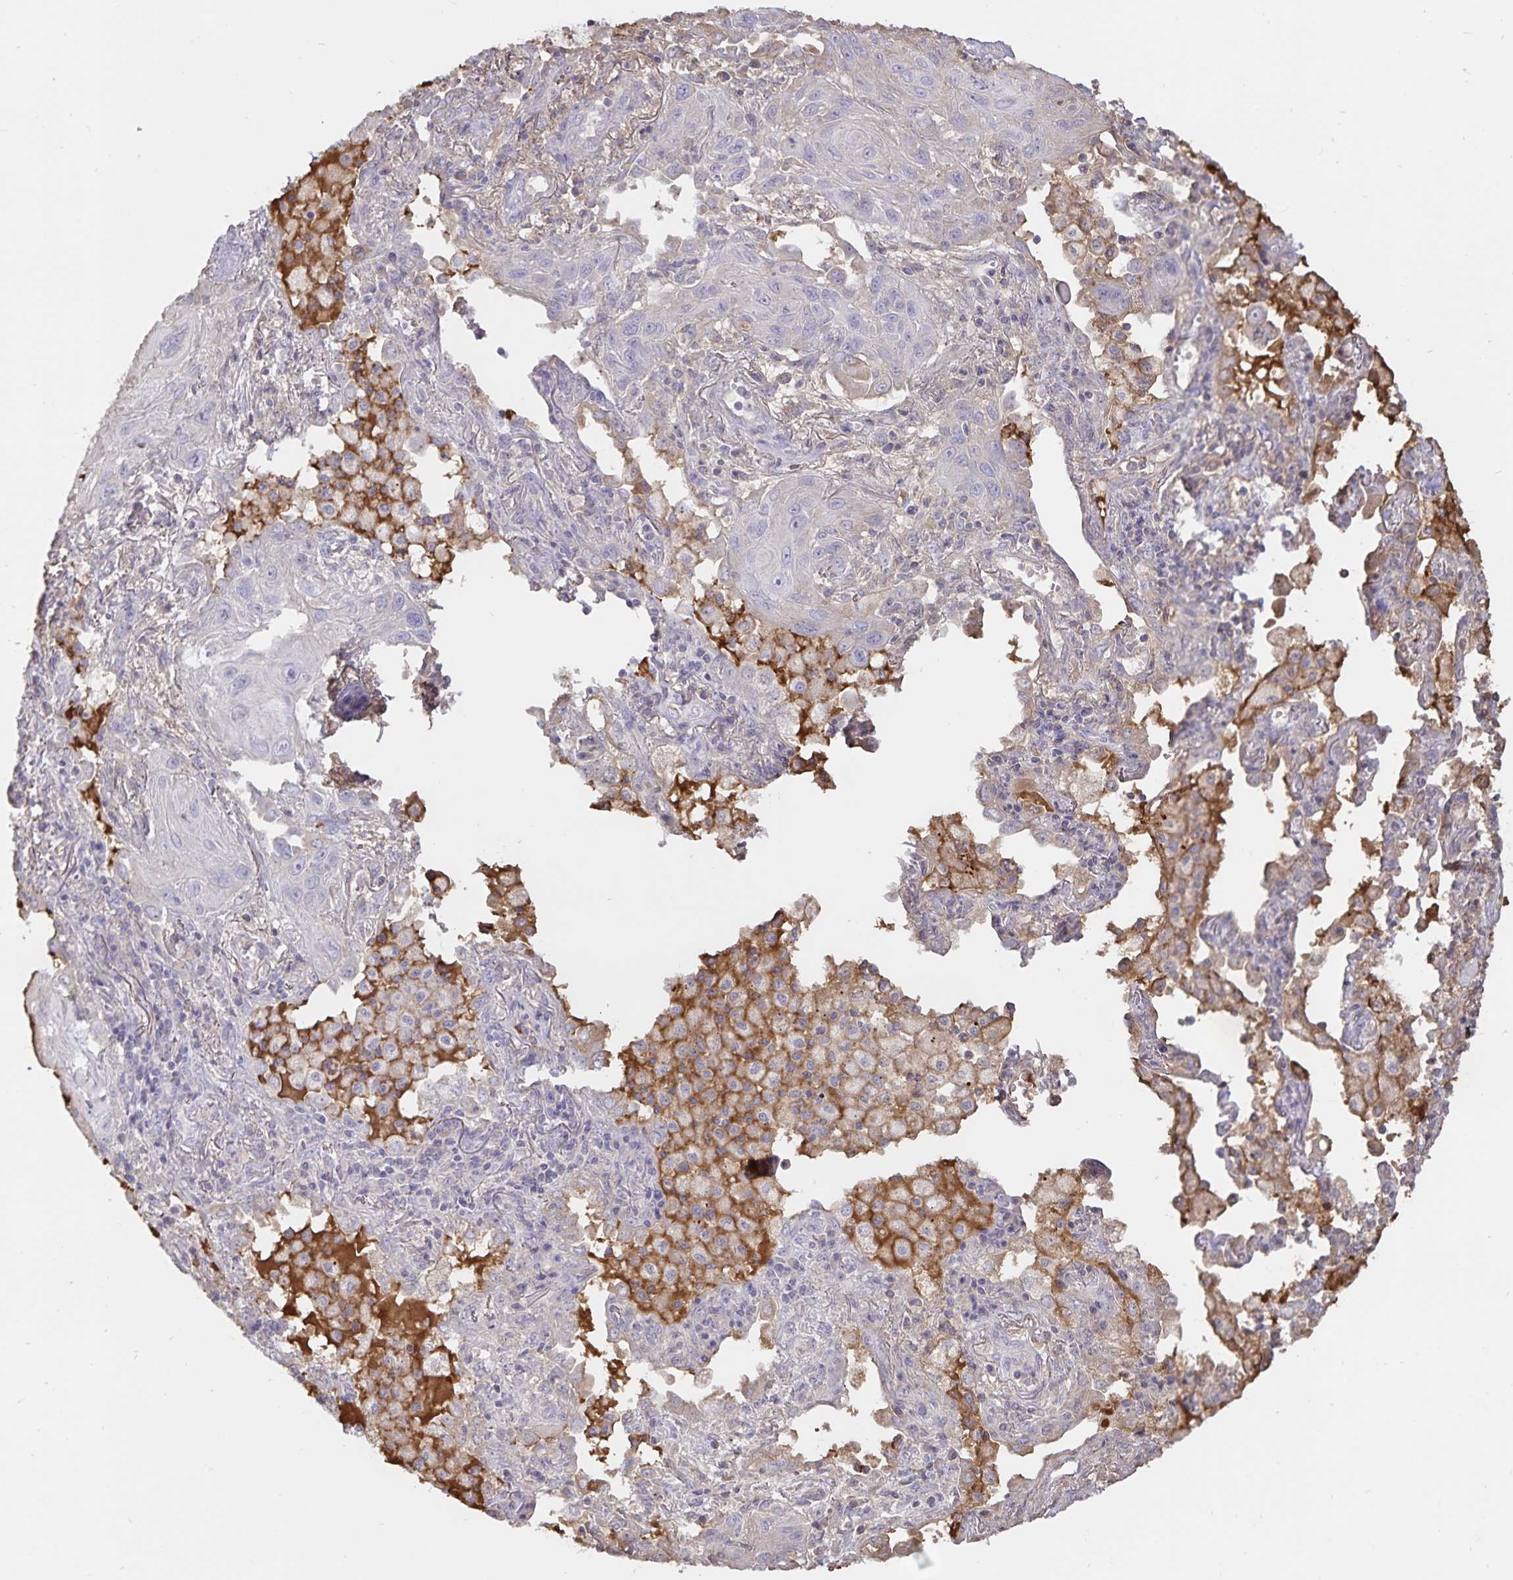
{"staining": {"intensity": "negative", "quantity": "none", "location": "none"}, "tissue": "lung cancer", "cell_type": "Tumor cells", "image_type": "cancer", "snomed": [{"axis": "morphology", "description": "Squamous cell carcinoma, NOS"}, {"axis": "topography", "description": "Lung"}], "caption": "This is a histopathology image of IHC staining of lung cancer, which shows no expression in tumor cells.", "gene": "FGG", "patient": {"sex": "male", "age": 79}}